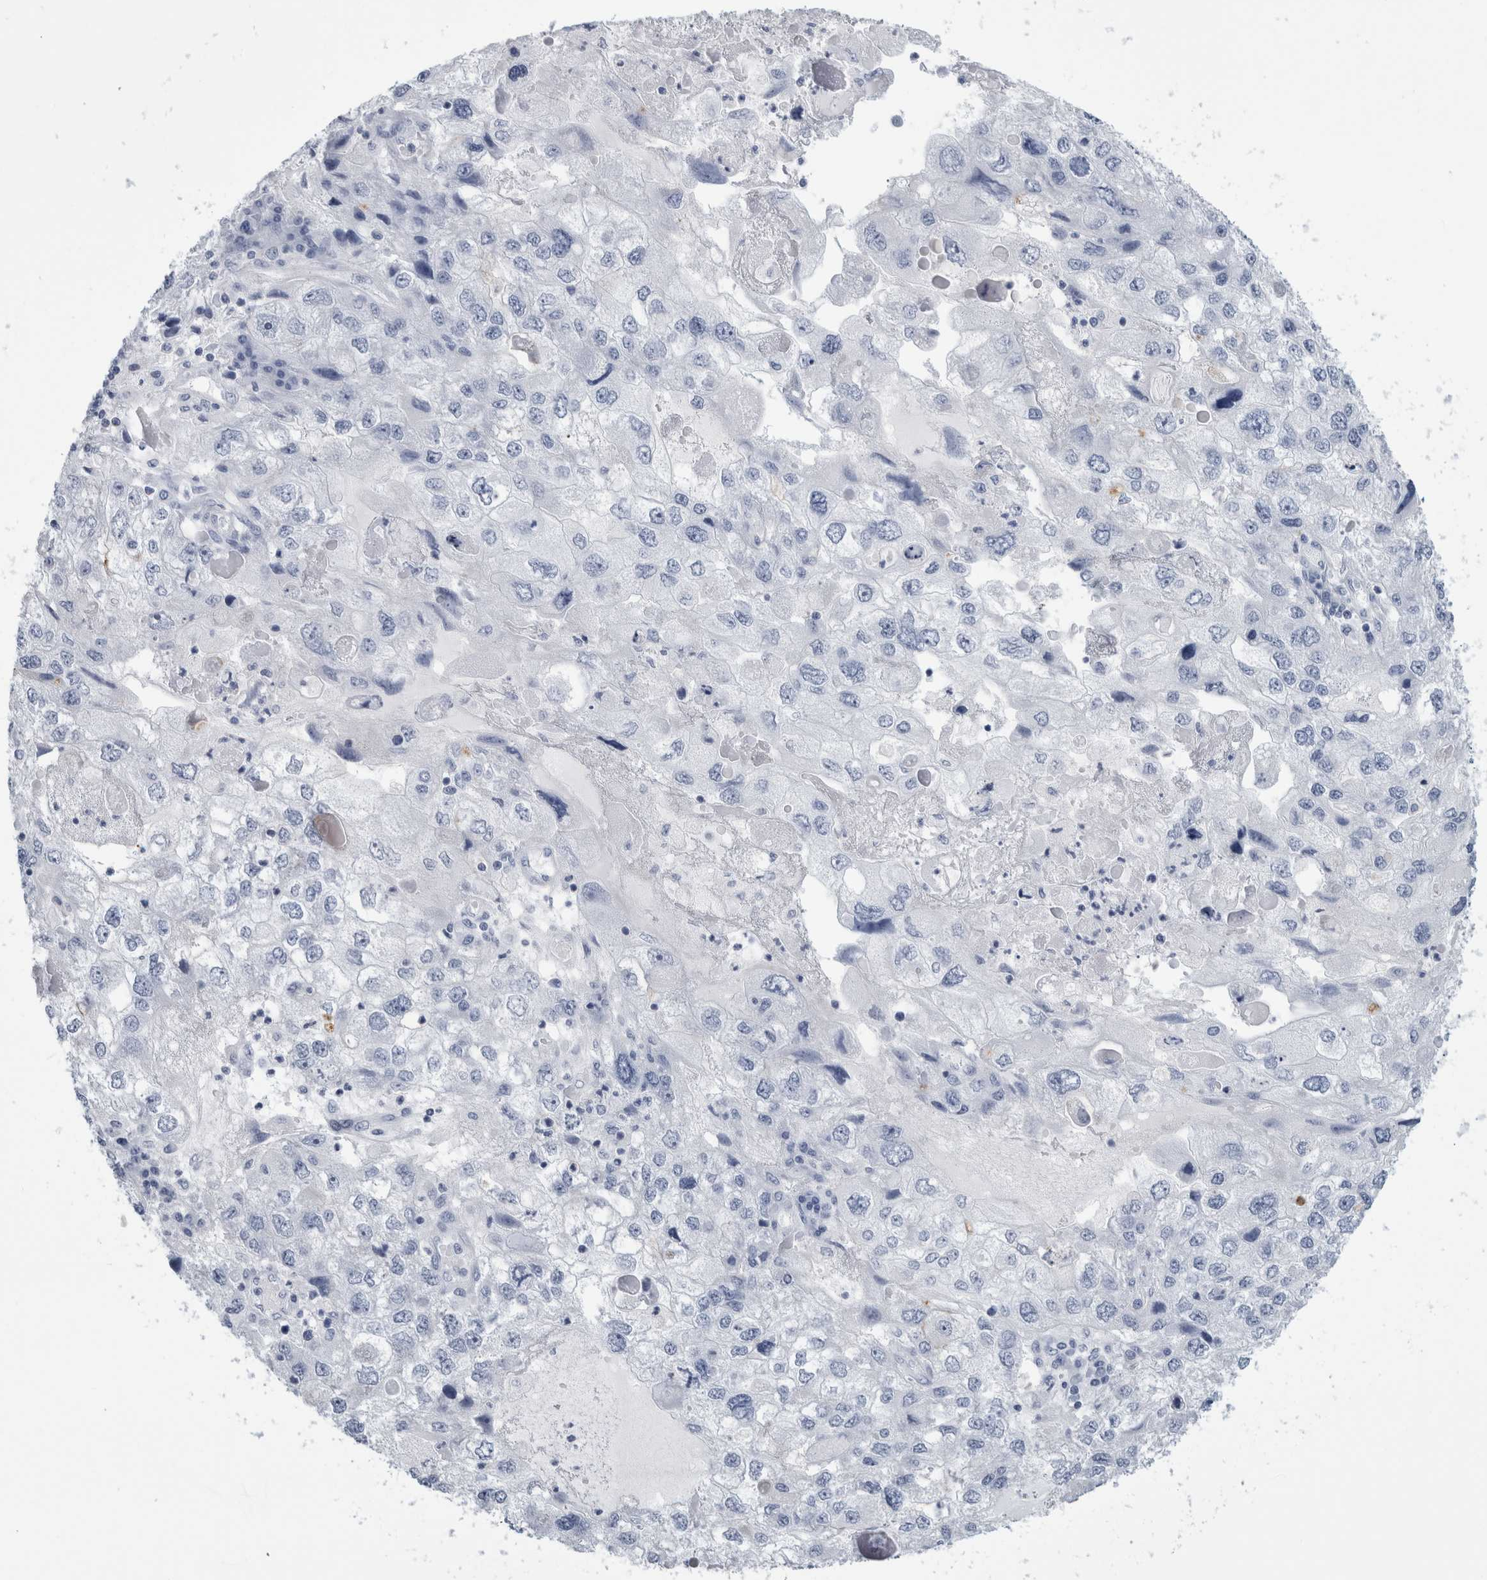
{"staining": {"intensity": "negative", "quantity": "none", "location": "none"}, "tissue": "endometrial cancer", "cell_type": "Tumor cells", "image_type": "cancer", "snomed": [{"axis": "morphology", "description": "Adenocarcinoma, NOS"}, {"axis": "topography", "description": "Endometrium"}], "caption": "This is an immunohistochemistry micrograph of human endometrial cancer (adenocarcinoma). There is no positivity in tumor cells.", "gene": "ANKFY1", "patient": {"sex": "female", "age": 49}}